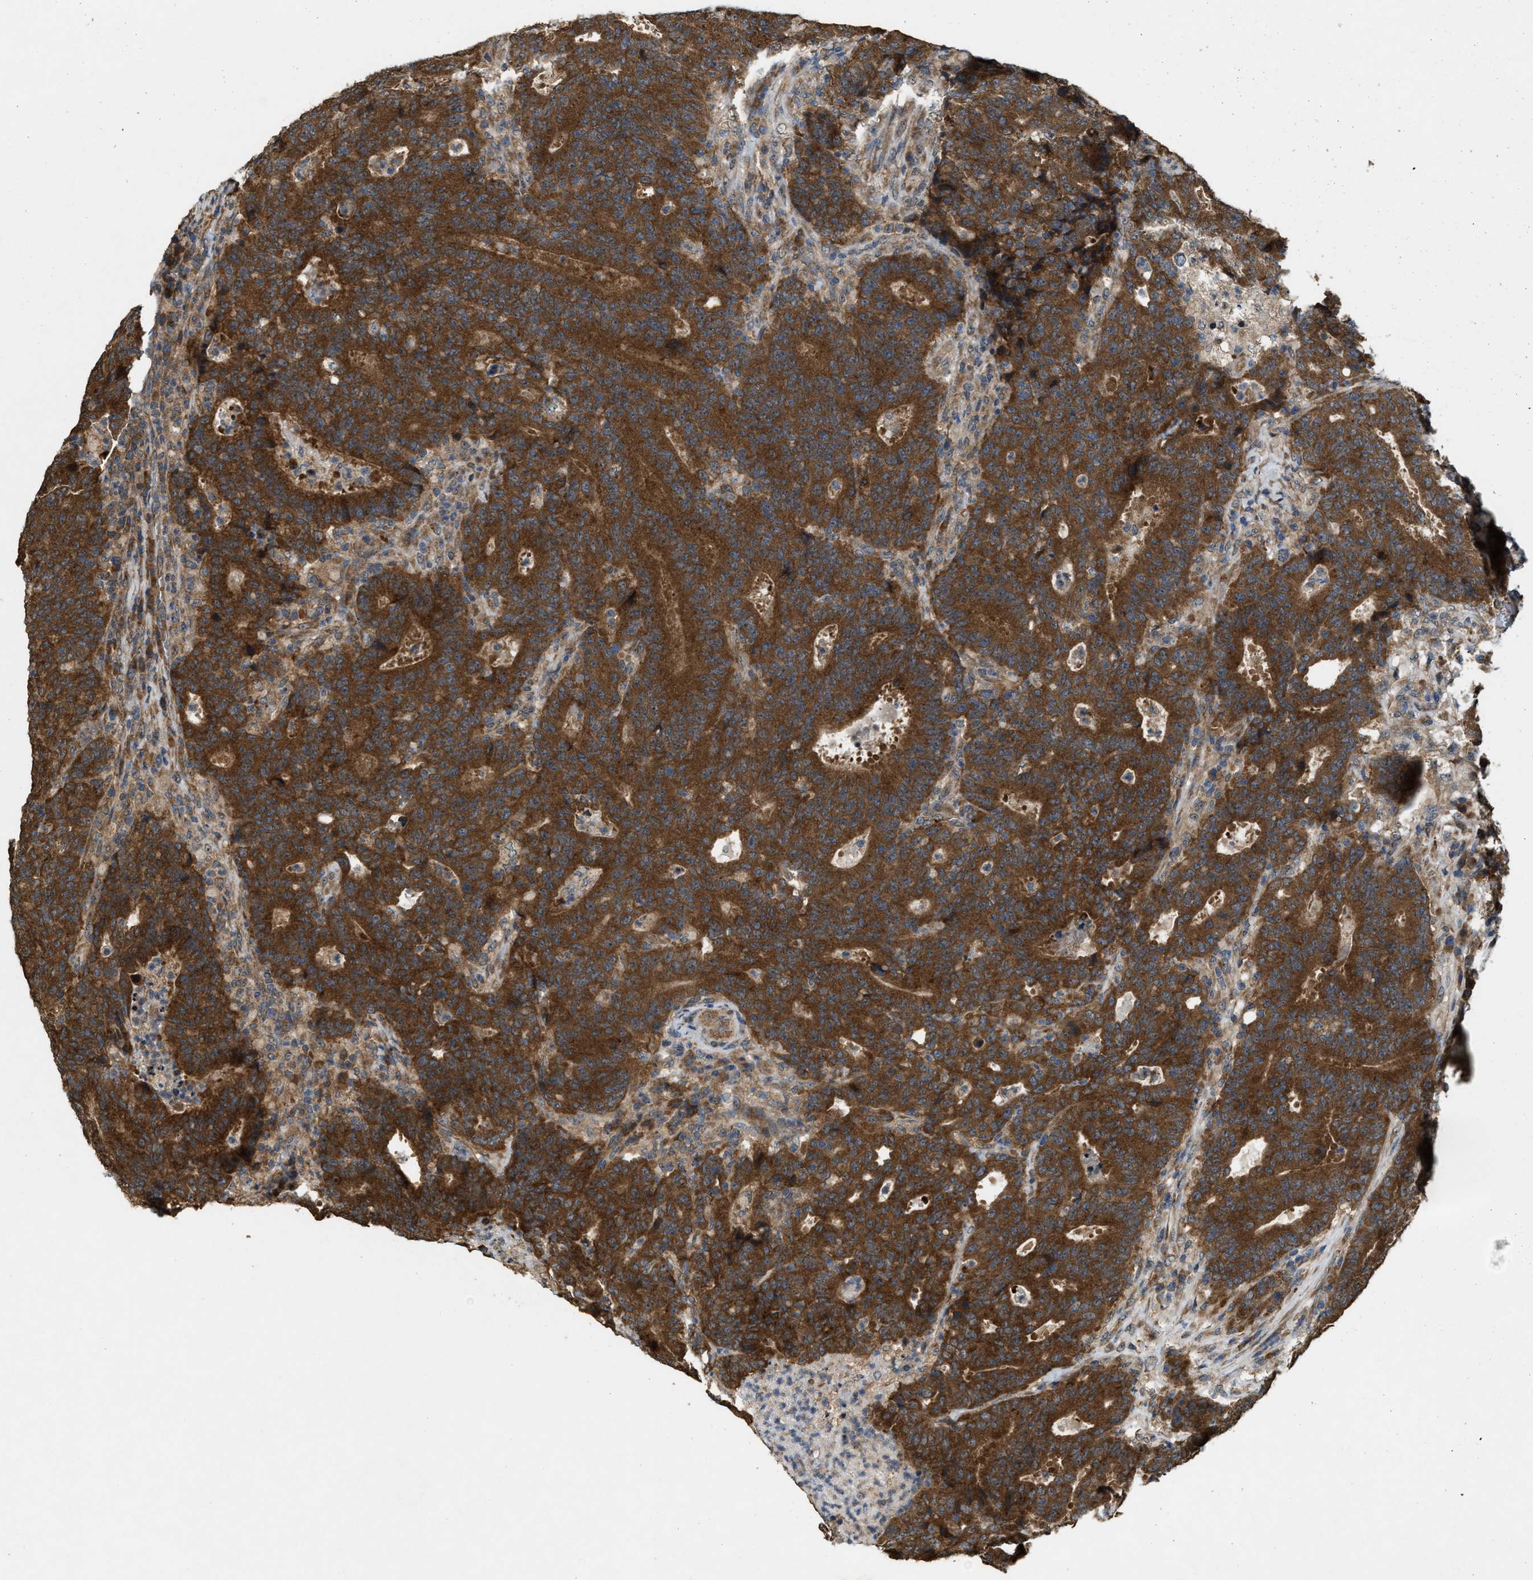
{"staining": {"intensity": "strong", "quantity": ">75%", "location": "cytoplasmic/membranous"}, "tissue": "colorectal cancer", "cell_type": "Tumor cells", "image_type": "cancer", "snomed": [{"axis": "morphology", "description": "Adenocarcinoma, NOS"}, {"axis": "topography", "description": "Colon"}], "caption": "Adenocarcinoma (colorectal) stained with a brown dye exhibits strong cytoplasmic/membranous positive staining in approximately >75% of tumor cells.", "gene": "ARHGEF5", "patient": {"sex": "female", "age": 75}}